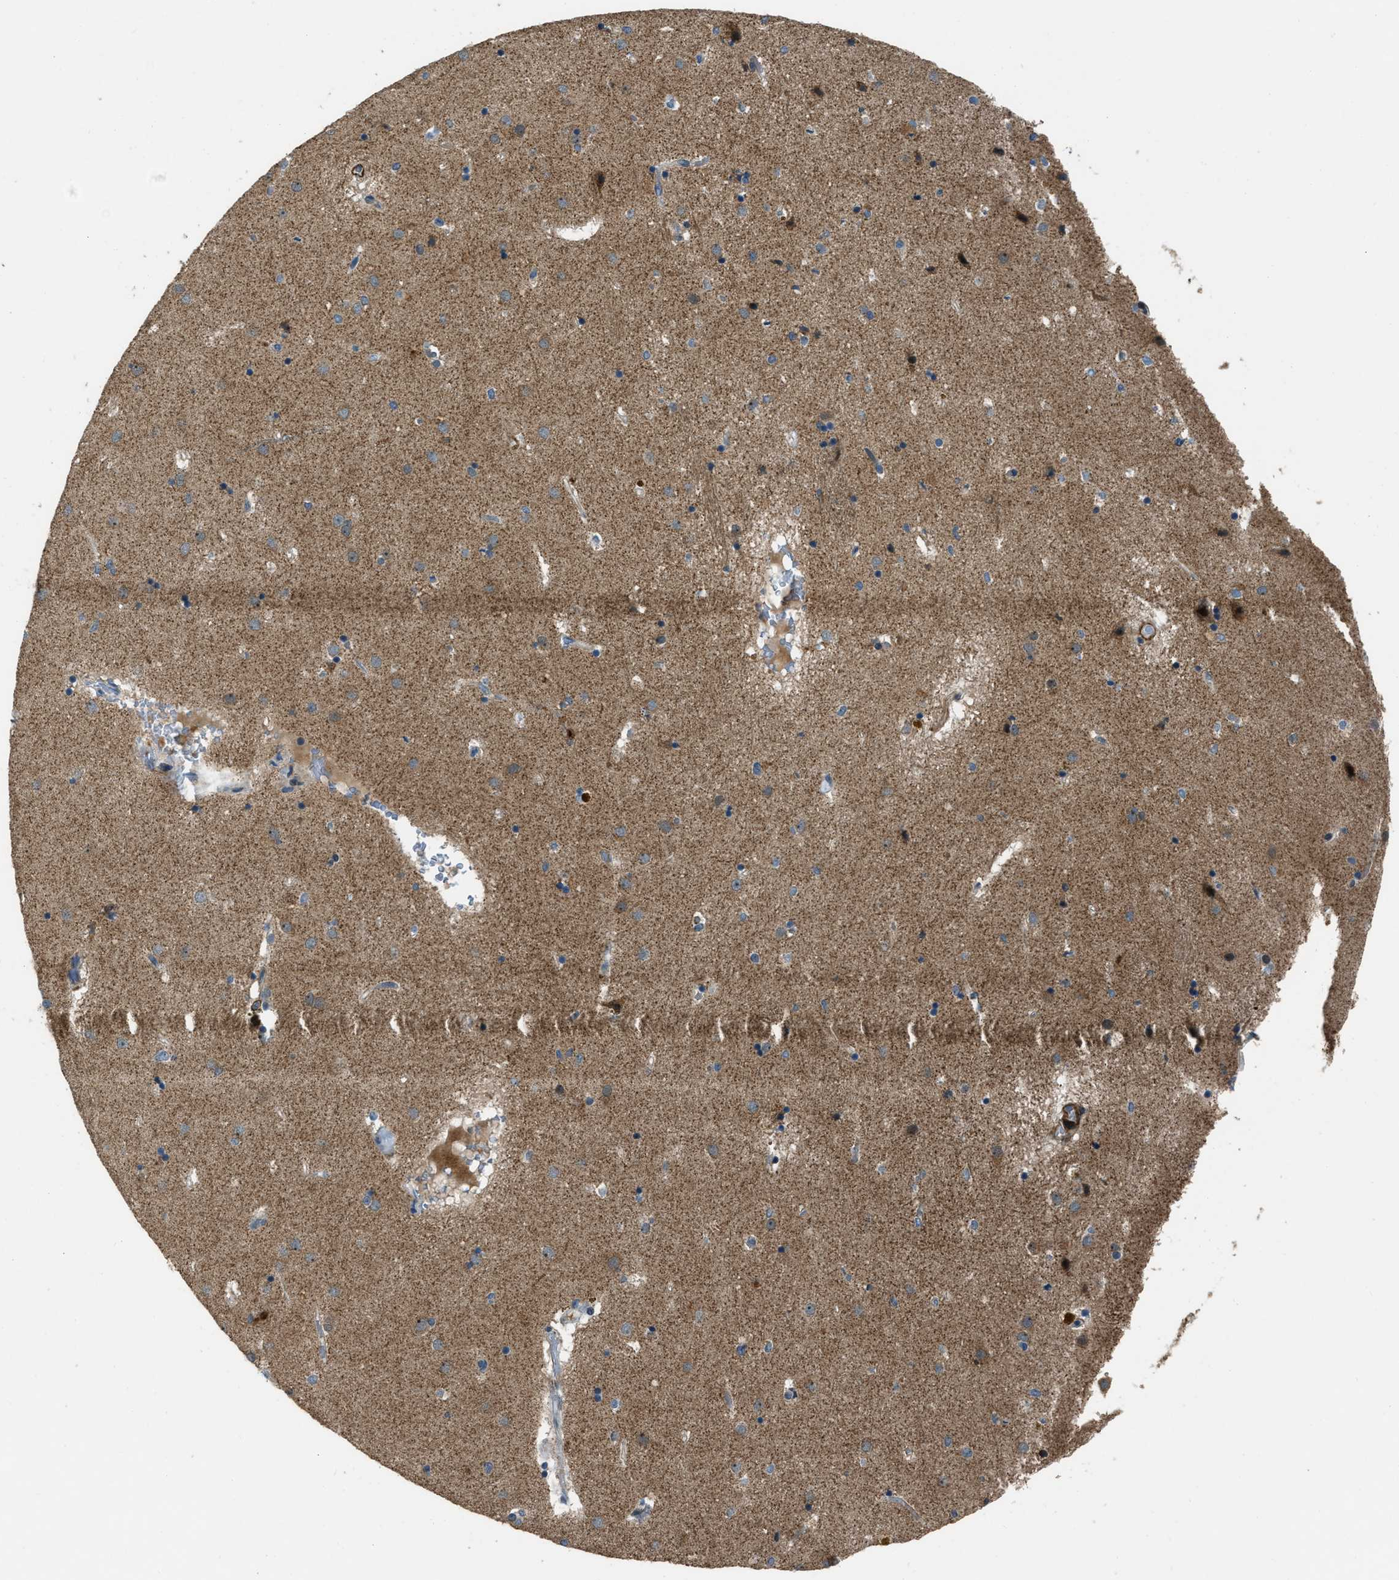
{"staining": {"intensity": "weak", "quantity": ">75%", "location": "cytoplasmic/membranous"}, "tissue": "caudate", "cell_type": "Glial cells", "image_type": "normal", "snomed": [{"axis": "morphology", "description": "Normal tissue, NOS"}, {"axis": "topography", "description": "Lateral ventricle wall"}], "caption": "Protein staining of unremarkable caudate demonstrates weak cytoplasmic/membranous staining in approximately >75% of glial cells. The protein is stained brown, and the nuclei are stained in blue (DAB (3,3'-diaminobenzidine) IHC with brightfield microscopy, high magnification).", "gene": "NUDCD3", "patient": {"sex": "male", "age": 70}}